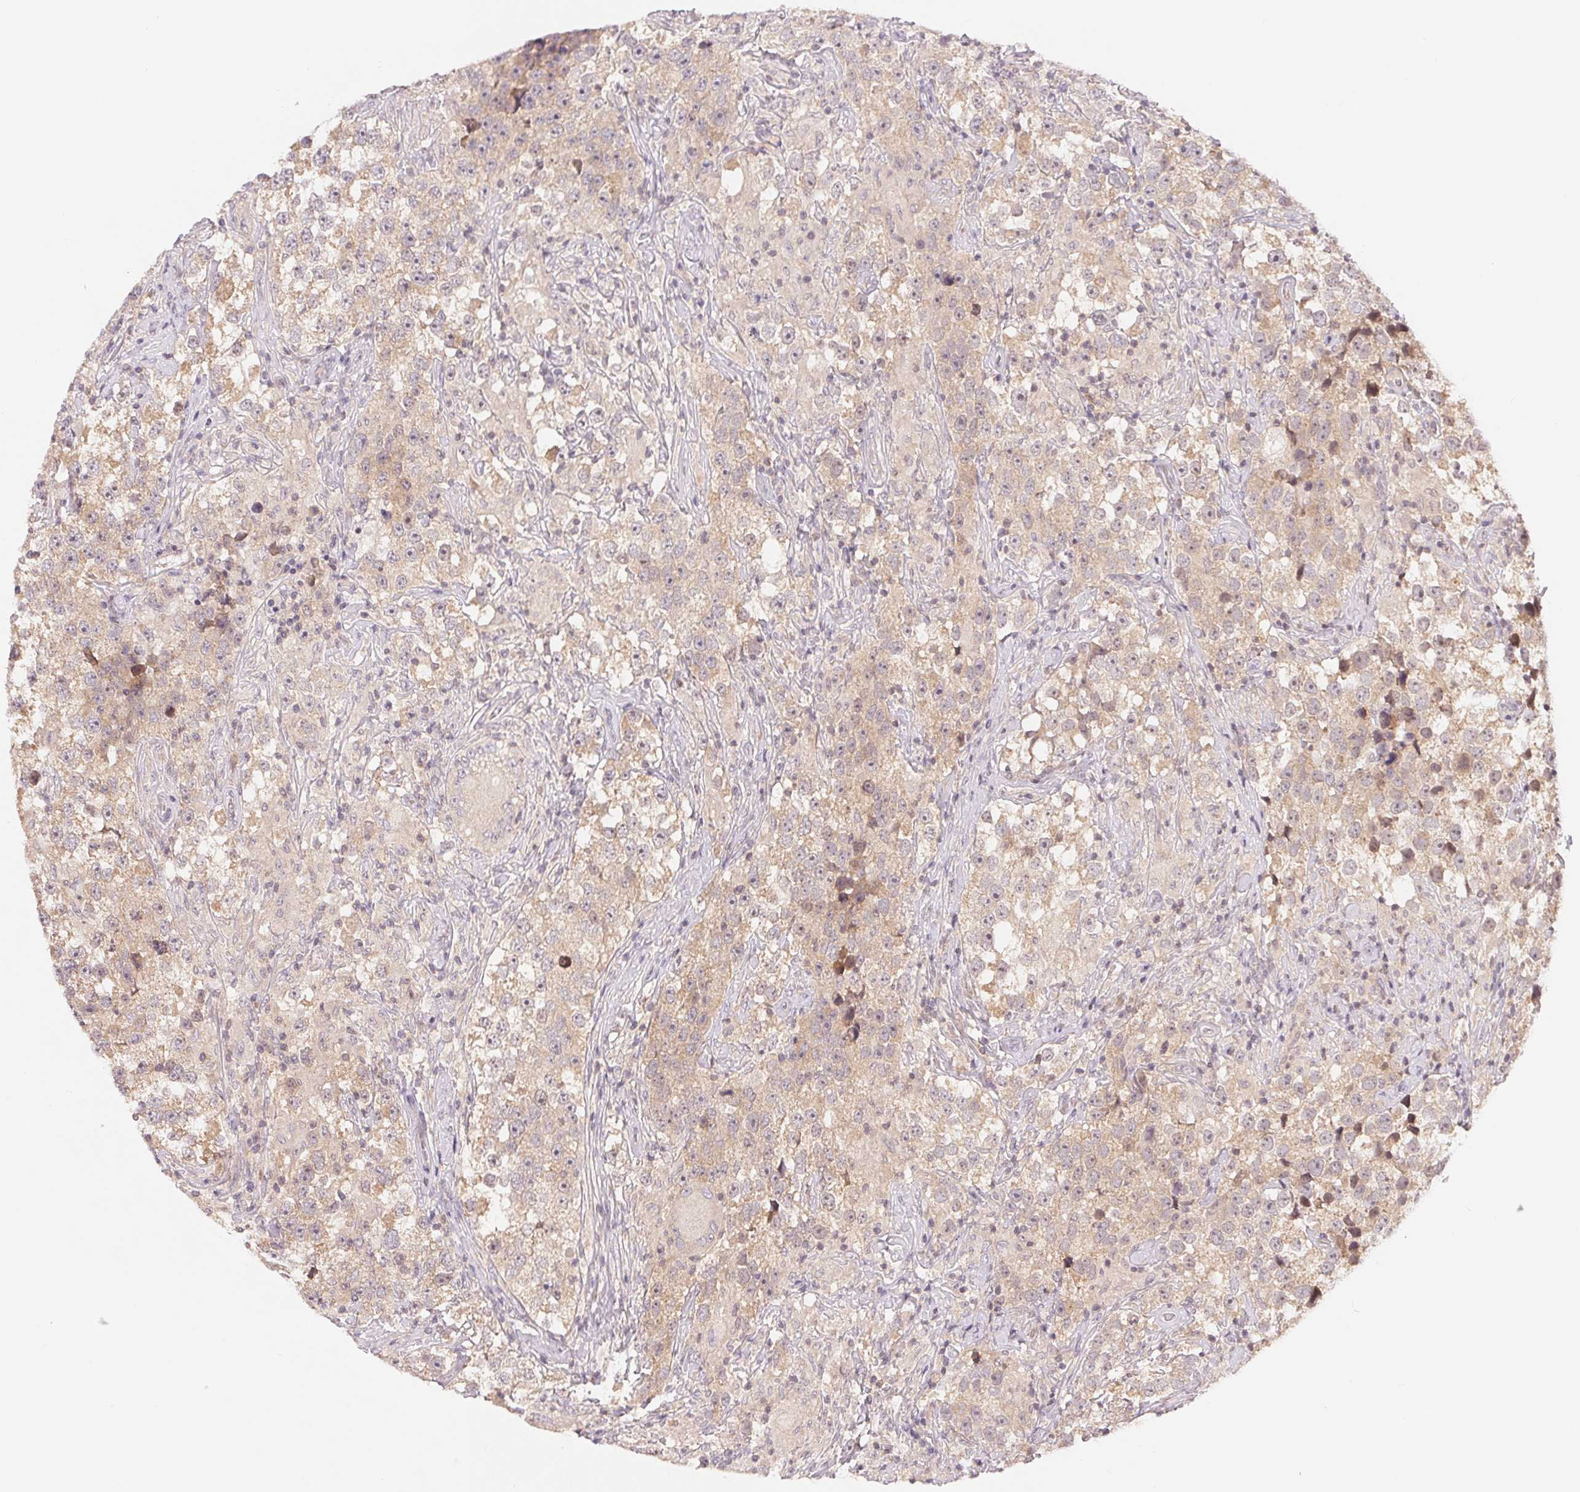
{"staining": {"intensity": "weak", "quantity": "25%-75%", "location": "cytoplasmic/membranous"}, "tissue": "testis cancer", "cell_type": "Tumor cells", "image_type": "cancer", "snomed": [{"axis": "morphology", "description": "Seminoma, NOS"}, {"axis": "topography", "description": "Testis"}], "caption": "Human testis seminoma stained with a protein marker demonstrates weak staining in tumor cells.", "gene": "BNIP5", "patient": {"sex": "male", "age": 46}}